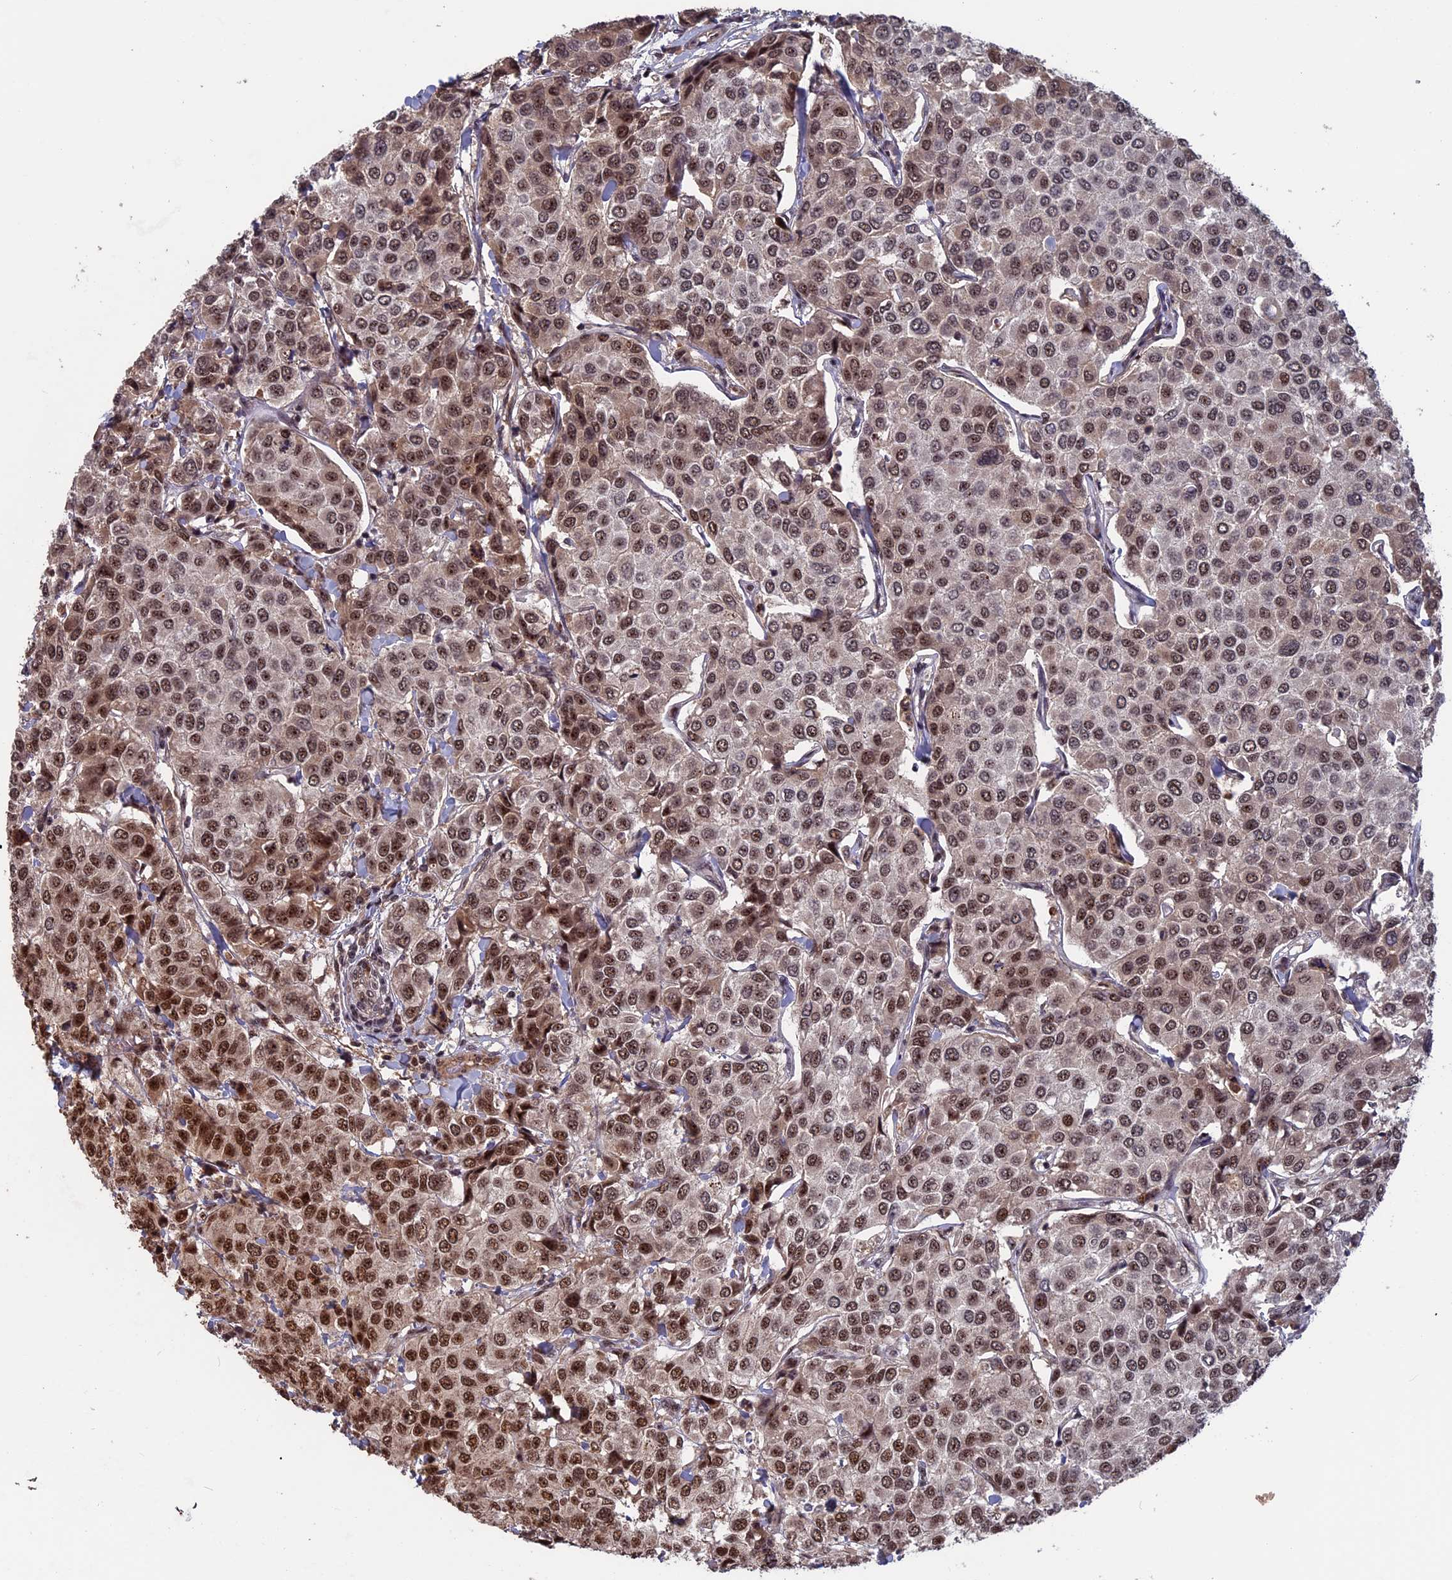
{"staining": {"intensity": "moderate", "quantity": "25%-75%", "location": "nuclear"}, "tissue": "breast cancer", "cell_type": "Tumor cells", "image_type": "cancer", "snomed": [{"axis": "morphology", "description": "Duct carcinoma"}, {"axis": "topography", "description": "Breast"}], "caption": "Protein expression analysis of breast cancer (infiltrating ductal carcinoma) displays moderate nuclear positivity in approximately 25%-75% of tumor cells.", "gene": "CACTIN", "patient": {"sex": "female", "age": 55}}